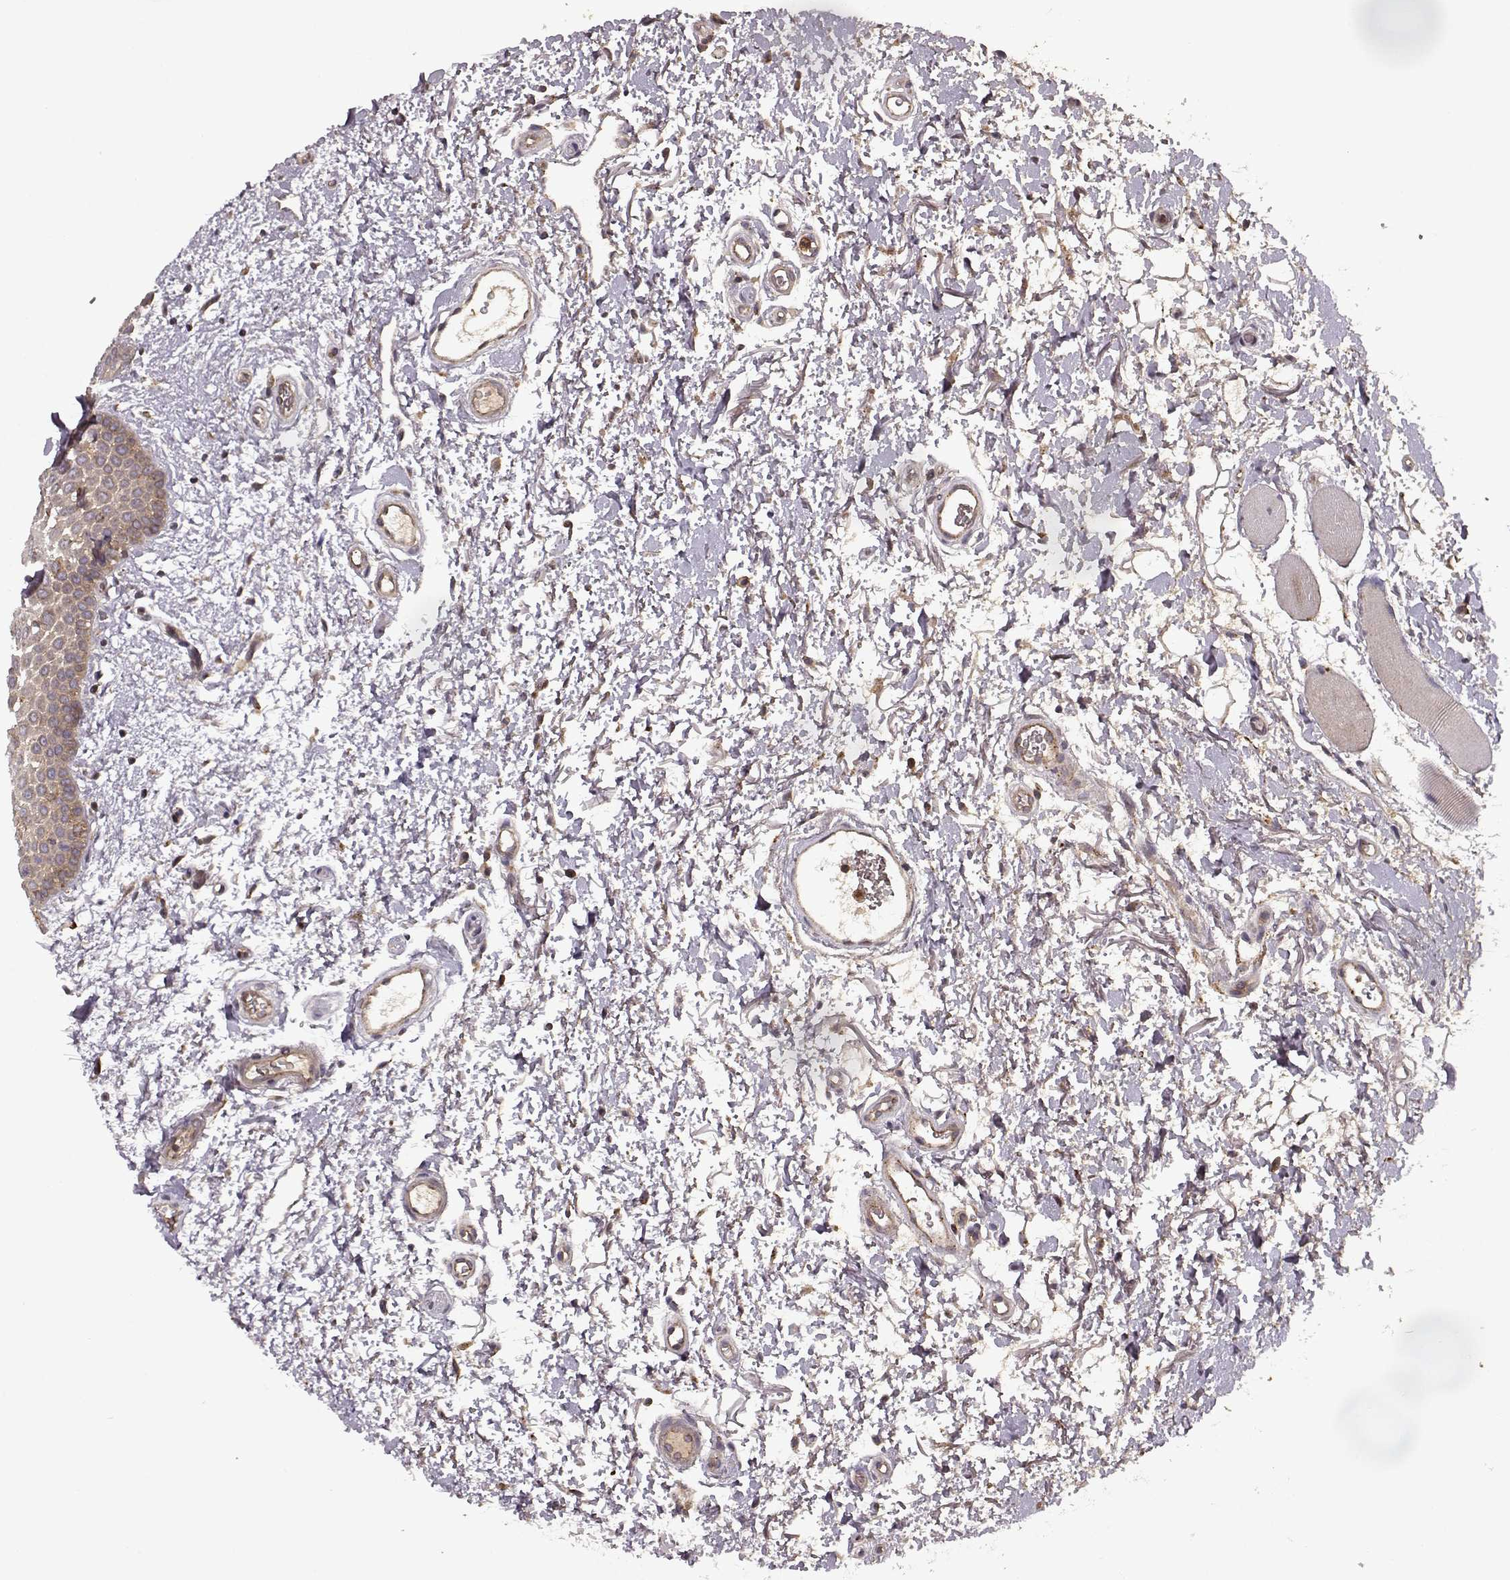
{"staining": {"intensity": "weak", "quantity": "25%-75%", "location": "cytoplasmic/membranous"}, "tissue": "oral mucosa", "cell_type": "Squamous epithelial cells", "image_type": "normal", "snomed": [{"axis": "morphology", "description": "Normal tissue, NOS"}, {"axis": "morphology", "description": "Squamous cell carcinoma, NOS"}, {"axis": "topography", "description": "Oral tissue"}, {"axis": "topography", "description": "Head-Neck"}], "caption": "Brown immunohistochemical staining in normal human oral mucosa exhibits weak cytoplasmic/membranous expression in approximately 25%-75% of squamous epithelial cells.", "gene": "IFRD2", "patient": {"sex": "female", "age": 75}}